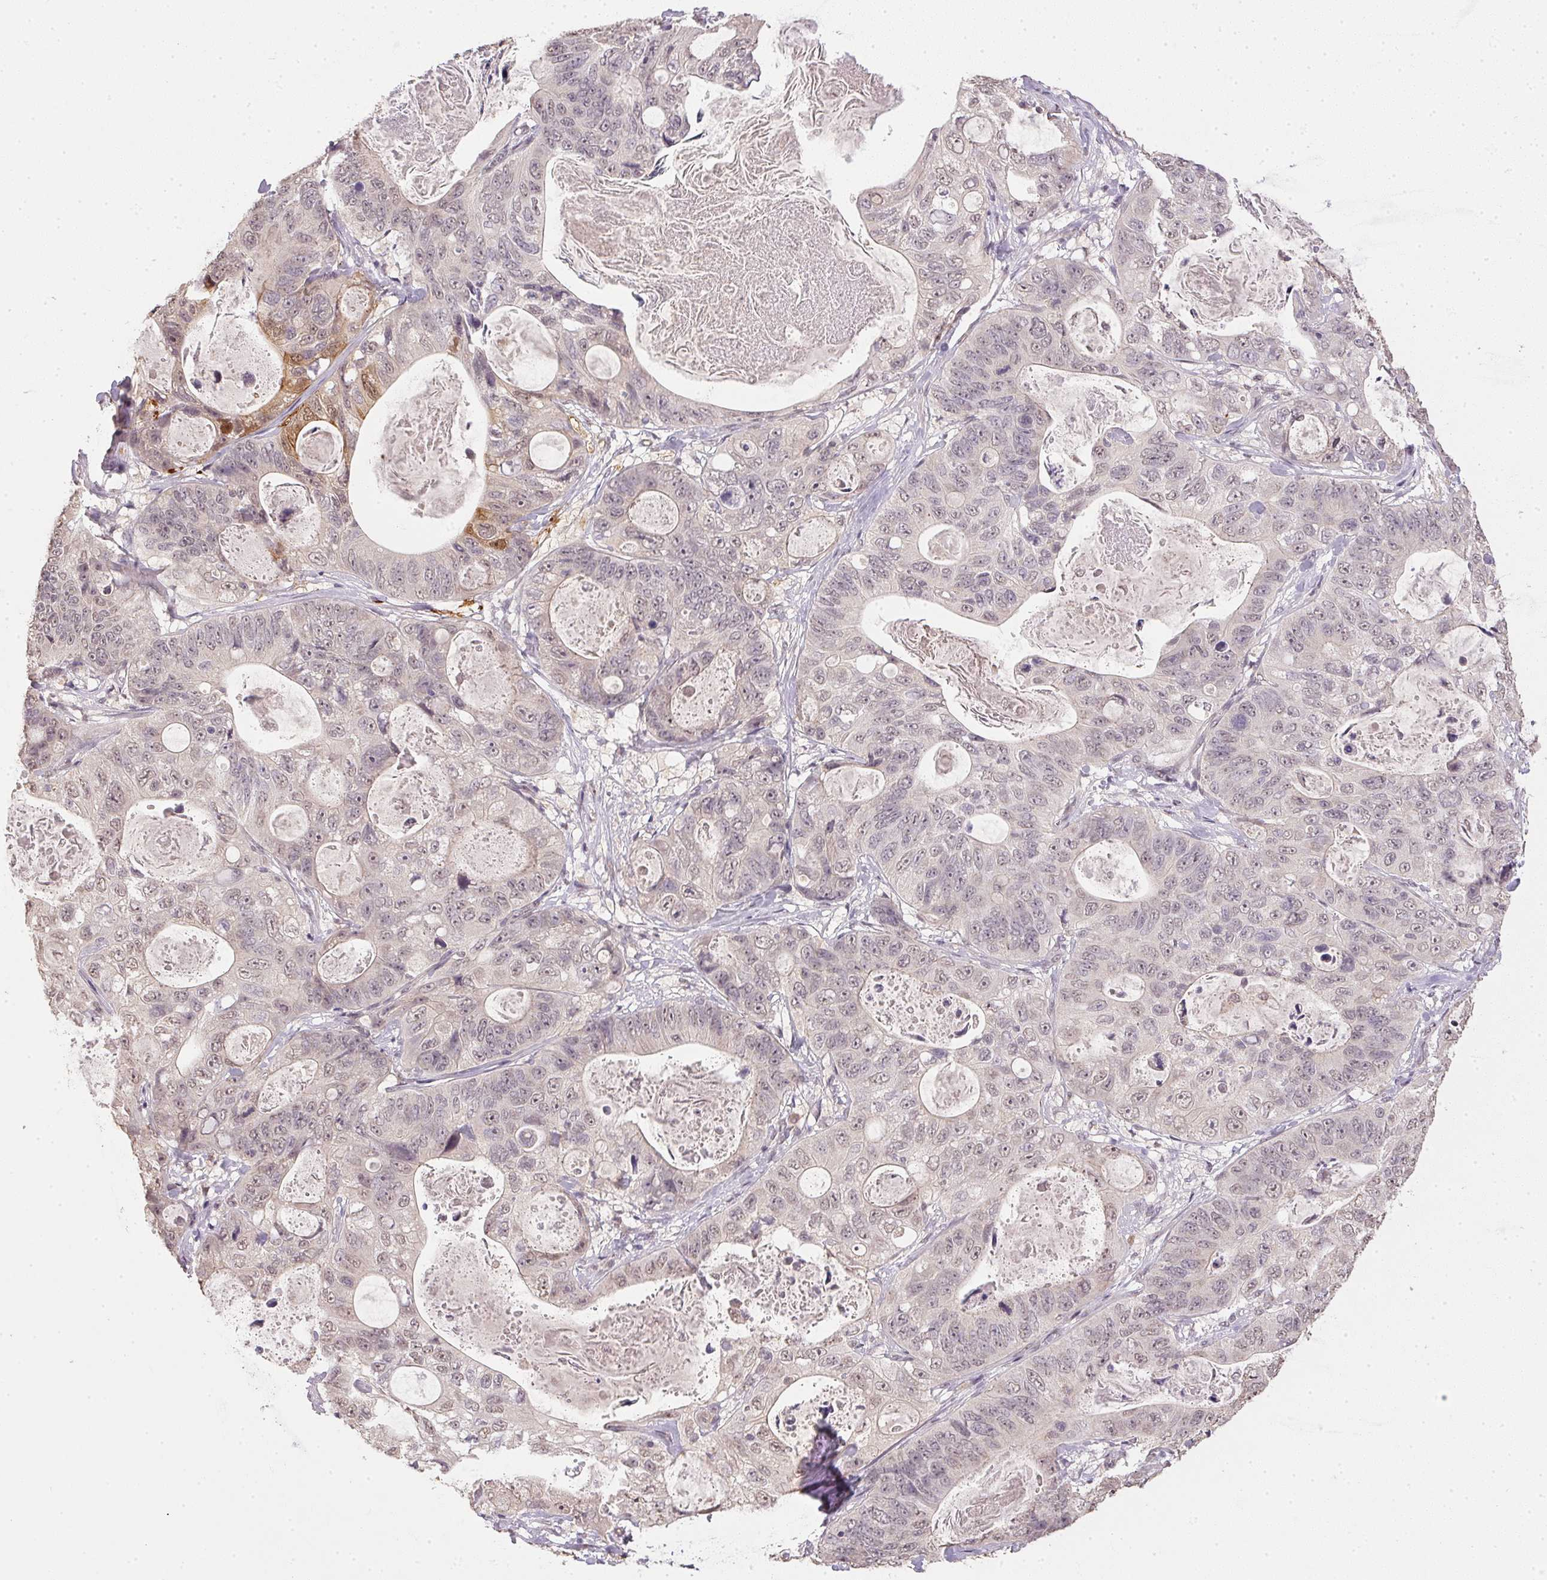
{"staining": {"intensity": "moderate", "quantity": "<25%", "location": "cytoplasmic/membranous"}, "tissue": "stomach cancer", "cell_type": "Tumor cells", "image_type": "cancer", "snomed": [{"axis": "morphology", "description": "Normal tissue, NOS"}, {"axis": "morphology", "description": "Adenocarcinoma, NOS"}, {"axis": "topography", "description": "Stomach"}], "caption": "The immunohistochemical stain shows moderate cytoplasmic/membranous staining in tumor cells of adenocarcinoma (stomach) tissue.", "gene": "PPP4R4", "patient": {"sex": "female", "age": 89}}